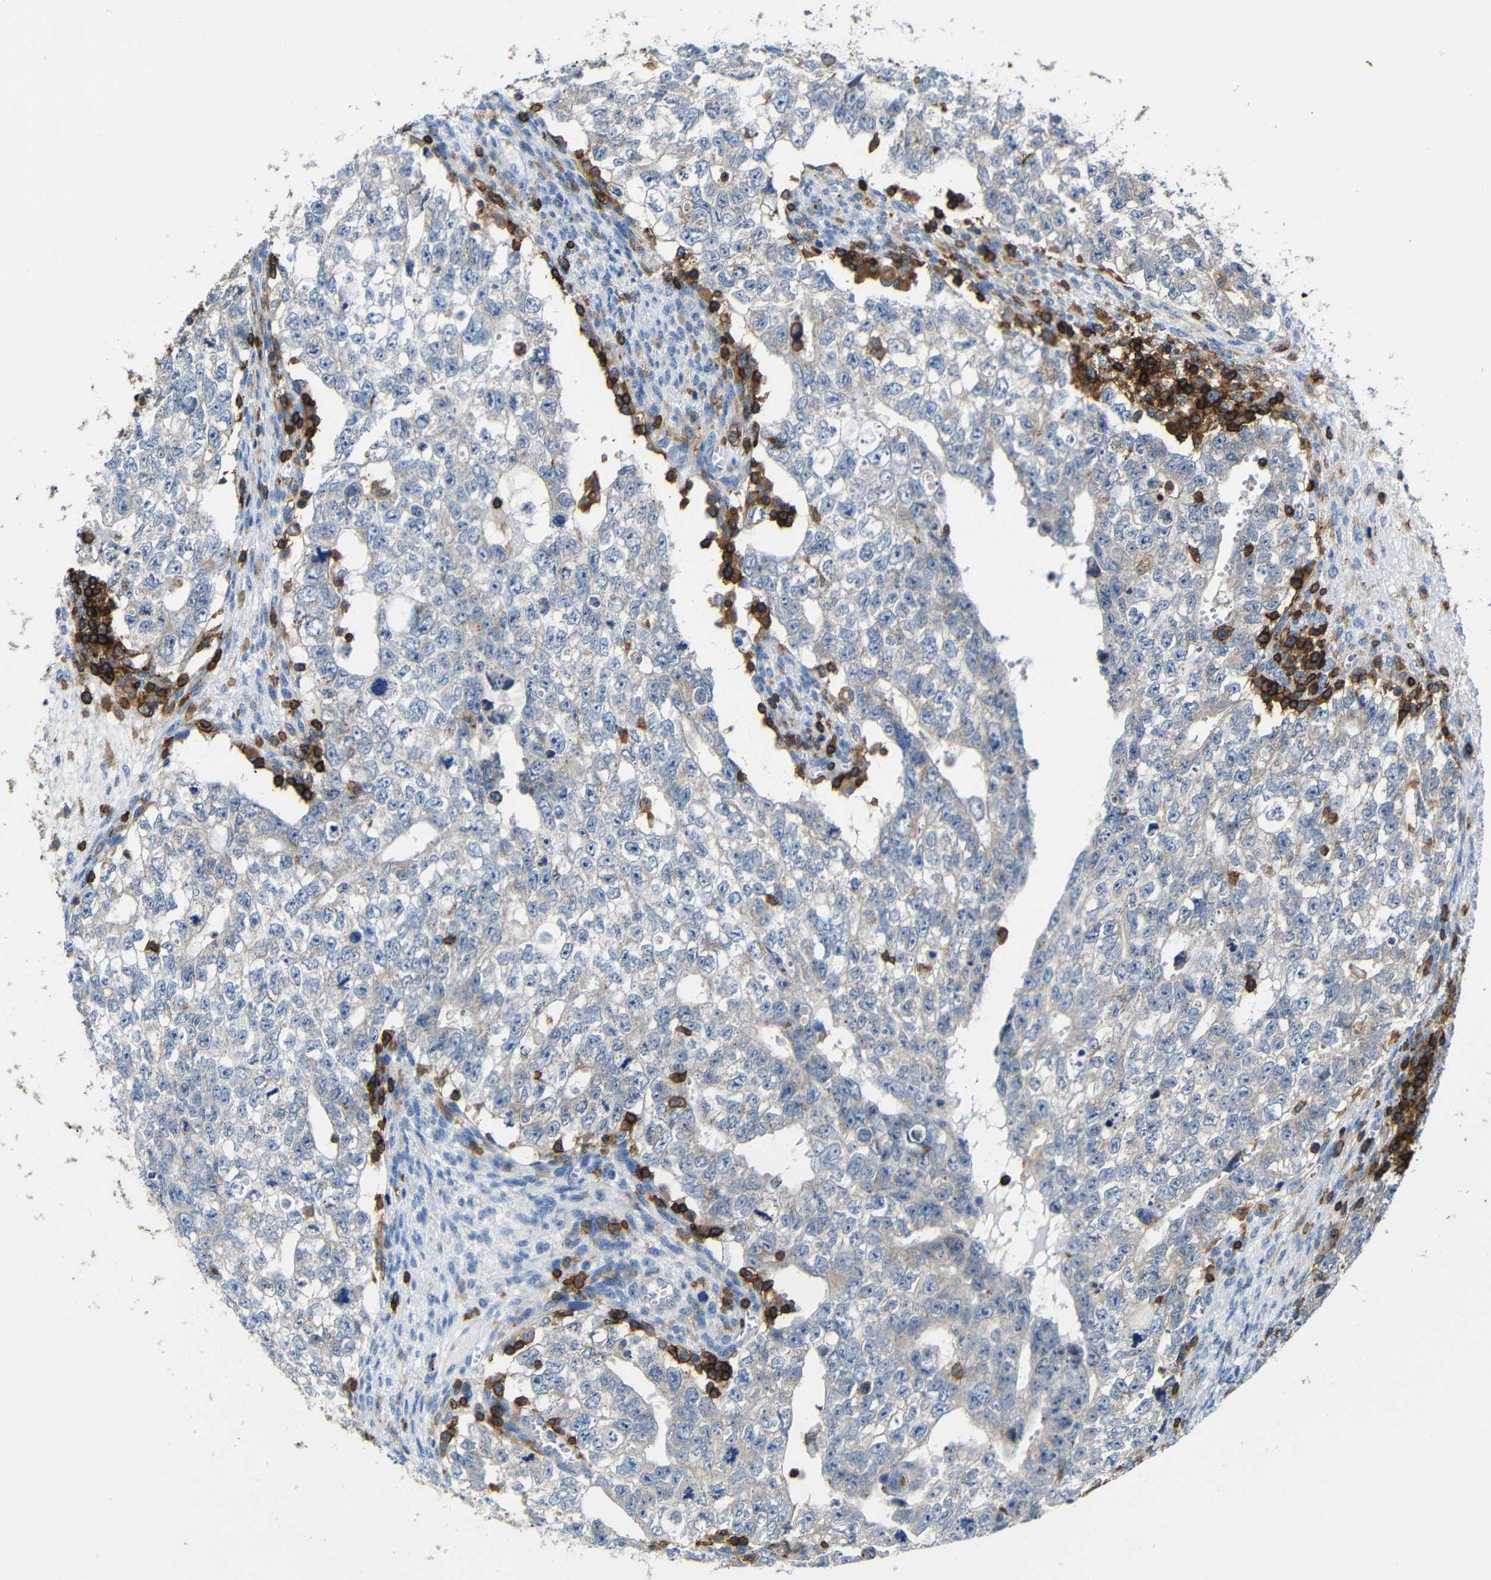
{"staining": {"intensity": "negative", "quantity": "none", "location": "none"}, "tissue": "testis cancer", "cell_type": "Tumor cells", "image_type": "cancer", "snomed": [{"axis": "morphology", "description": "Seminoma, NOS"}, {"axis": "morphology", "description": "Carcinoma, Embryonal, NOS"}, {"axis": "topography", "description": "Testis"}], "caption": "Immunohistochemistry histopathology image of neoplastic tissue: human testis embryonal carcinoma stained with DAB exhibits no significant protein positivity in tumor cells.", "gene": "P2RY12", "patient": {"sex": "male", "age": 38}}